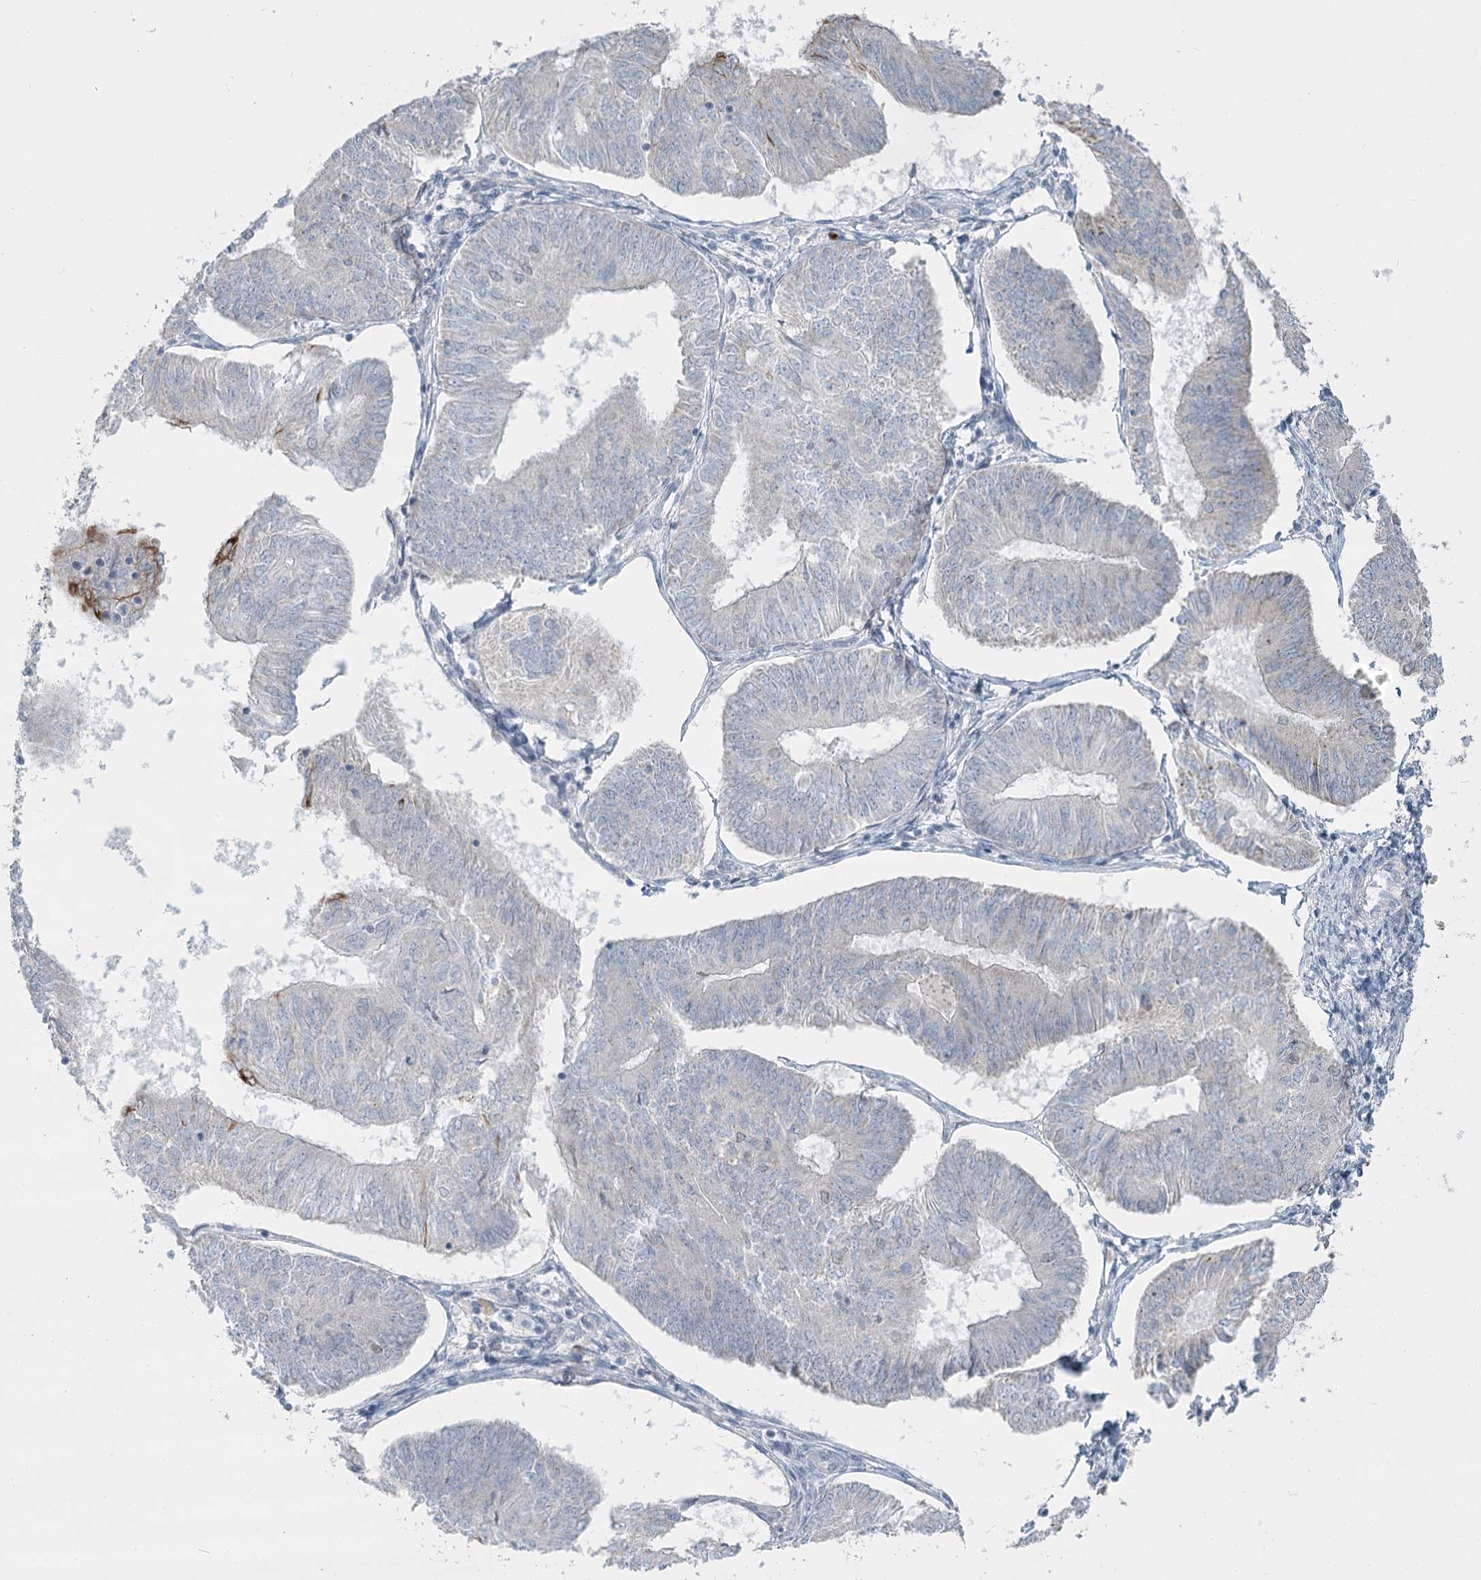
{"staining": {"intensity": "negative", "quantity": "none", "location": "none"}, "tissue": "endometrial cancer", "cell_type": "Tumor cells", "image_type": "cancer", "snomed": [{"axis": "morphology", "description": "Adenocarcinoma, NOS"}, {"axis": "topography", "description": "Endometrium"}], "caption": "This photomicrograph is of adenocarcinoma (endometrial) stained with immunohistochemistry (IHC) to label a protein in brown with the nuclei are counter-stained blue. There is no positivity in tumor cells.", "gene": "ABITRAM", "patient": {"sex": "female", "age": 58}}